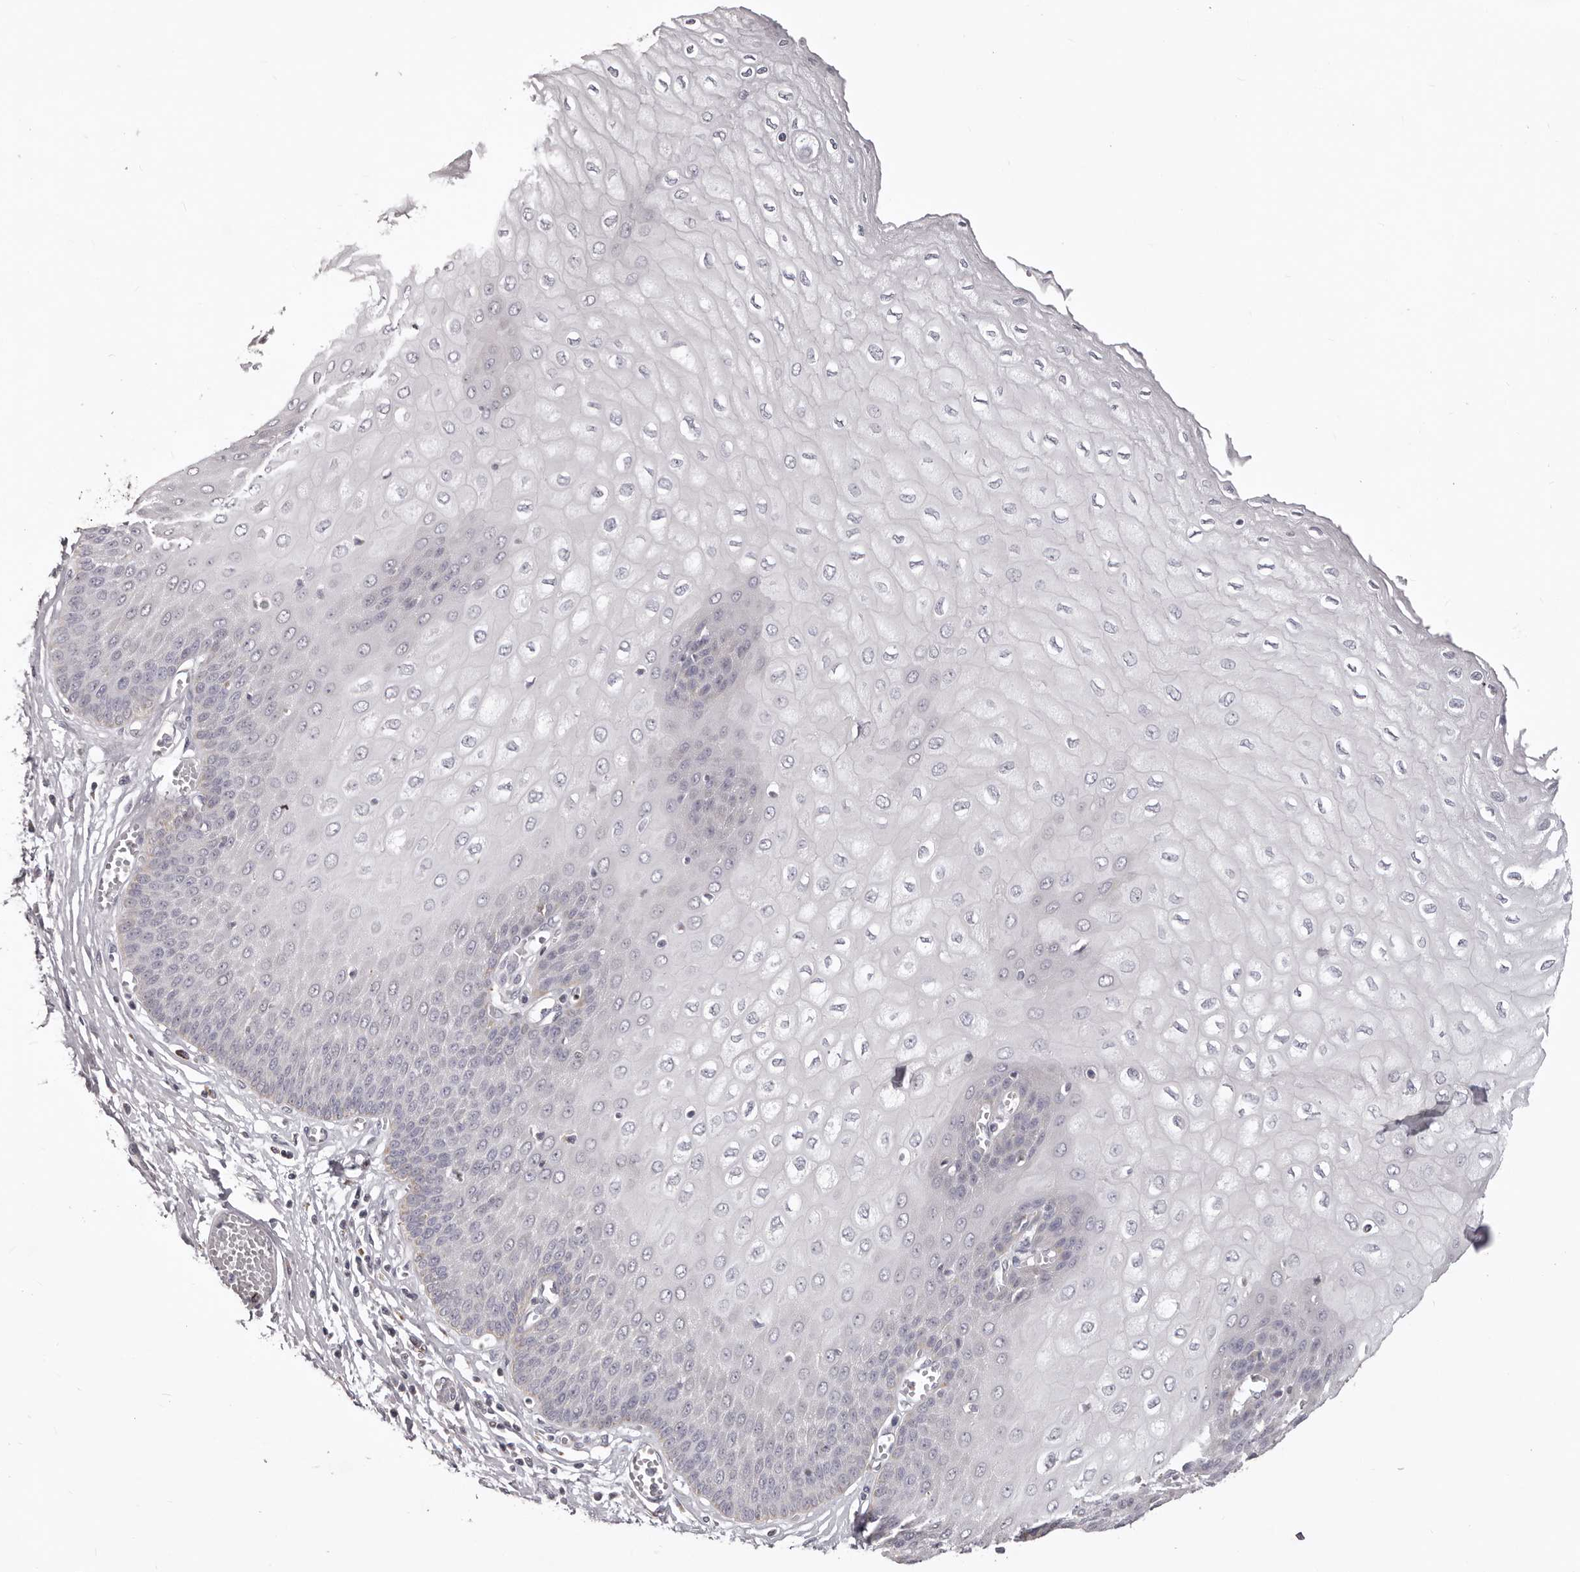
{"staining": {"intensity": "moderate", "quantity": "<25%", "location": "cytoplasmic/membranous"}, "tissue": "esophagus", "cell_type": "Squamous epithelial cells", "image_type": "normal", "snomed": [{"axis": "morphology", "description": "Normal tissue, NOS"}, {"axis": "topography", "description": "Esophagus"}], "caption": "Human esophagus stained with a brown dye reveals moderate cytoplasmic/membranous positive positivity in approximately <25% of squamous epithelial cells.", "gene": "PRMT2", "patient": {"sex": "male", "age": 60}}